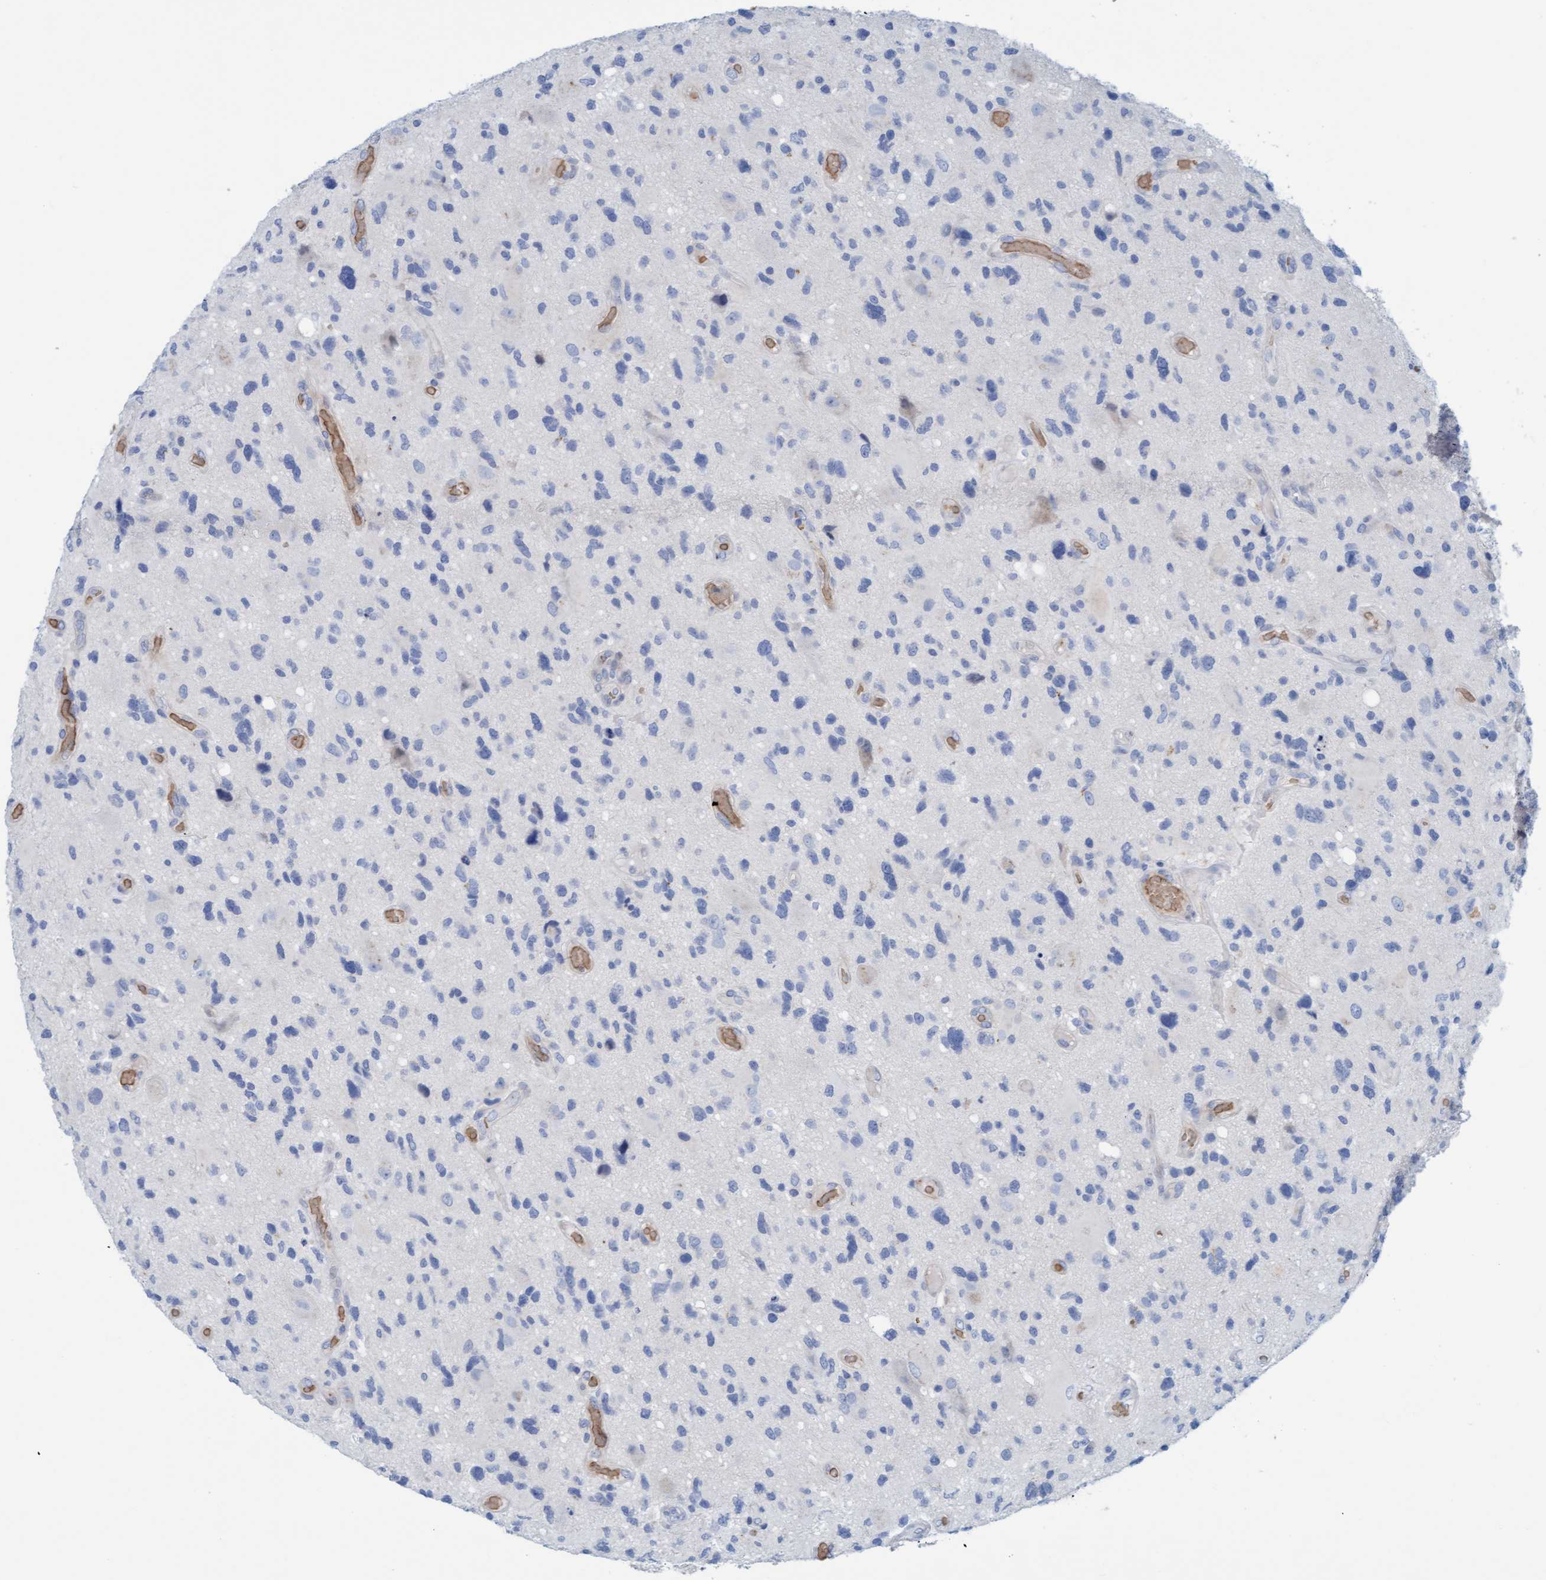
{"staining": {"intensity": "negative", "quantity": "none", "location": "none"}, "tissue": "glioma", "cell_type": "Tumor cells", "image_type": "cancer", "snomed": [{"axis": "morphology", "description": "Glioma, malignant, High grade"}, {"axis": "topography", "description": "Brain"}], "caption": "Immunohistochemistry (IHC) histopathology image of high-grade glioma (malignant) stained for a protein (brown), which exhibits no positivity in tumor cells. (DAB immunohistochemistry, high magnification).", "gene": "P2RX5", "patient": {"sex": "male", "age": 33}}